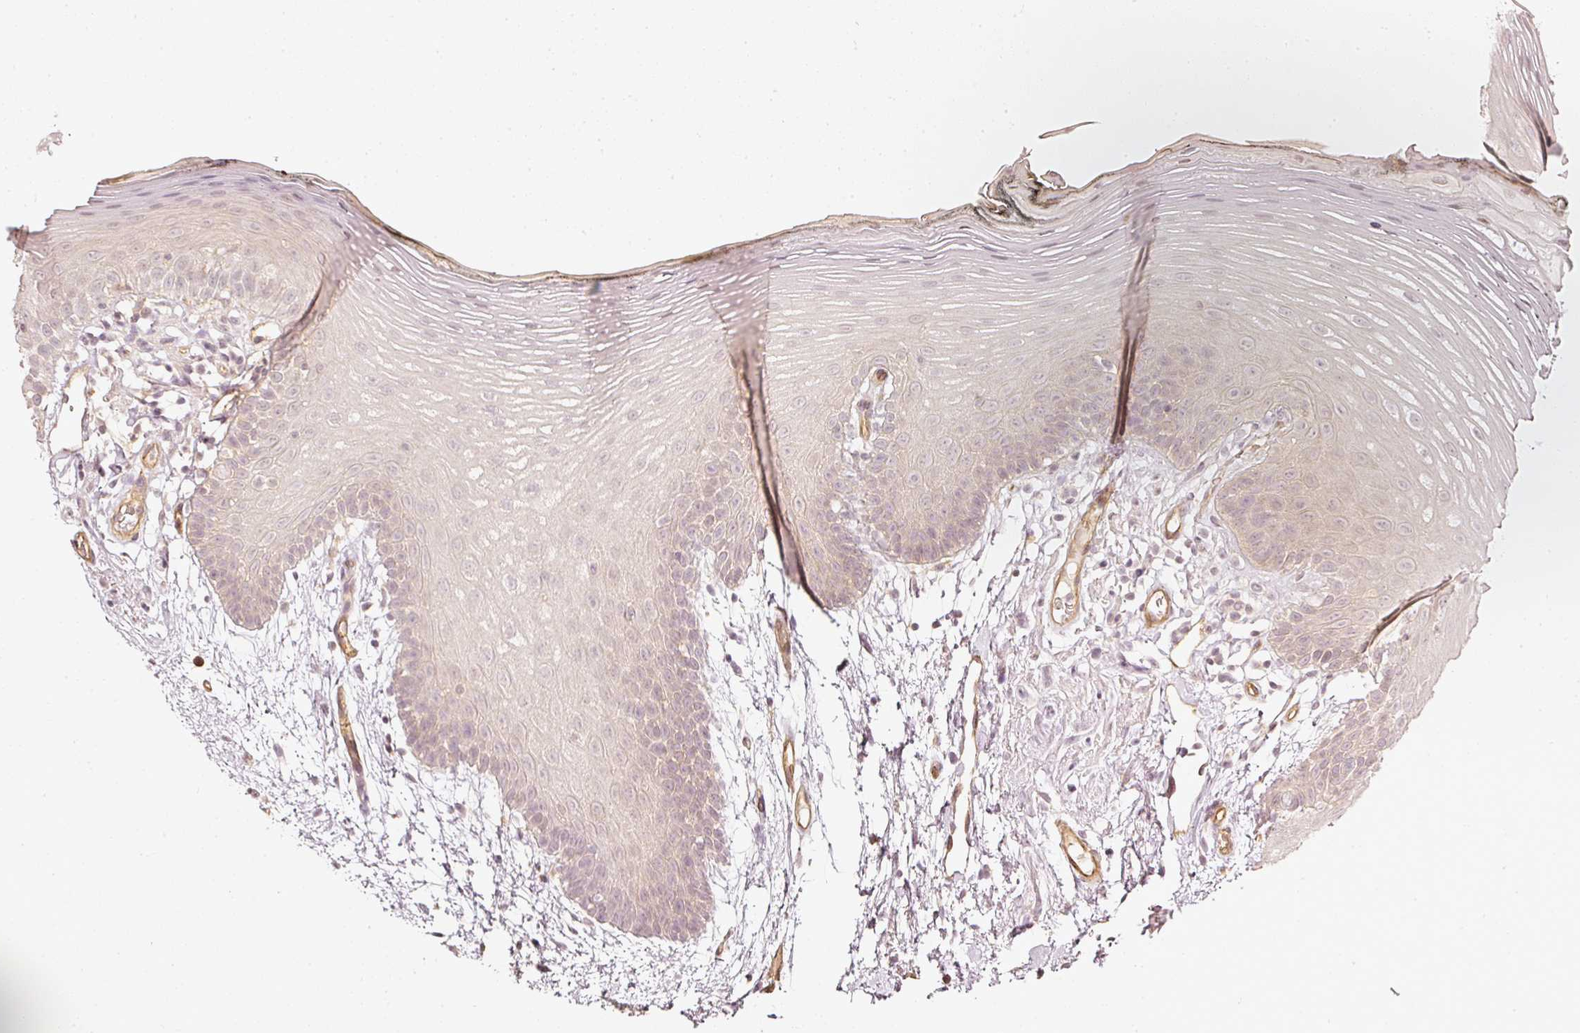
{"staining": {"intensity": "negative", "quantity": "none", "location": "none"}, "tissue": "oral mucosa", "cell_type": "Squamous epithelial cells", "image_type": "normal", "snomed": [{"axis": "morphology", "description": "Normal tissue, NOS"}, {"axis": "morphology", "description": "Squamous cell carcinoma, NOS"}, {"axis": "topography", "description": "Oral tissue"}, {"axis": "topography", "description": "Head-Neck"}], "caption": "The micrograph demonstrates no significant staining in squamous epithelial cells of oral mucosa.", "gene": "DRD2", "patient": {"sex": "female", "age": 81}}